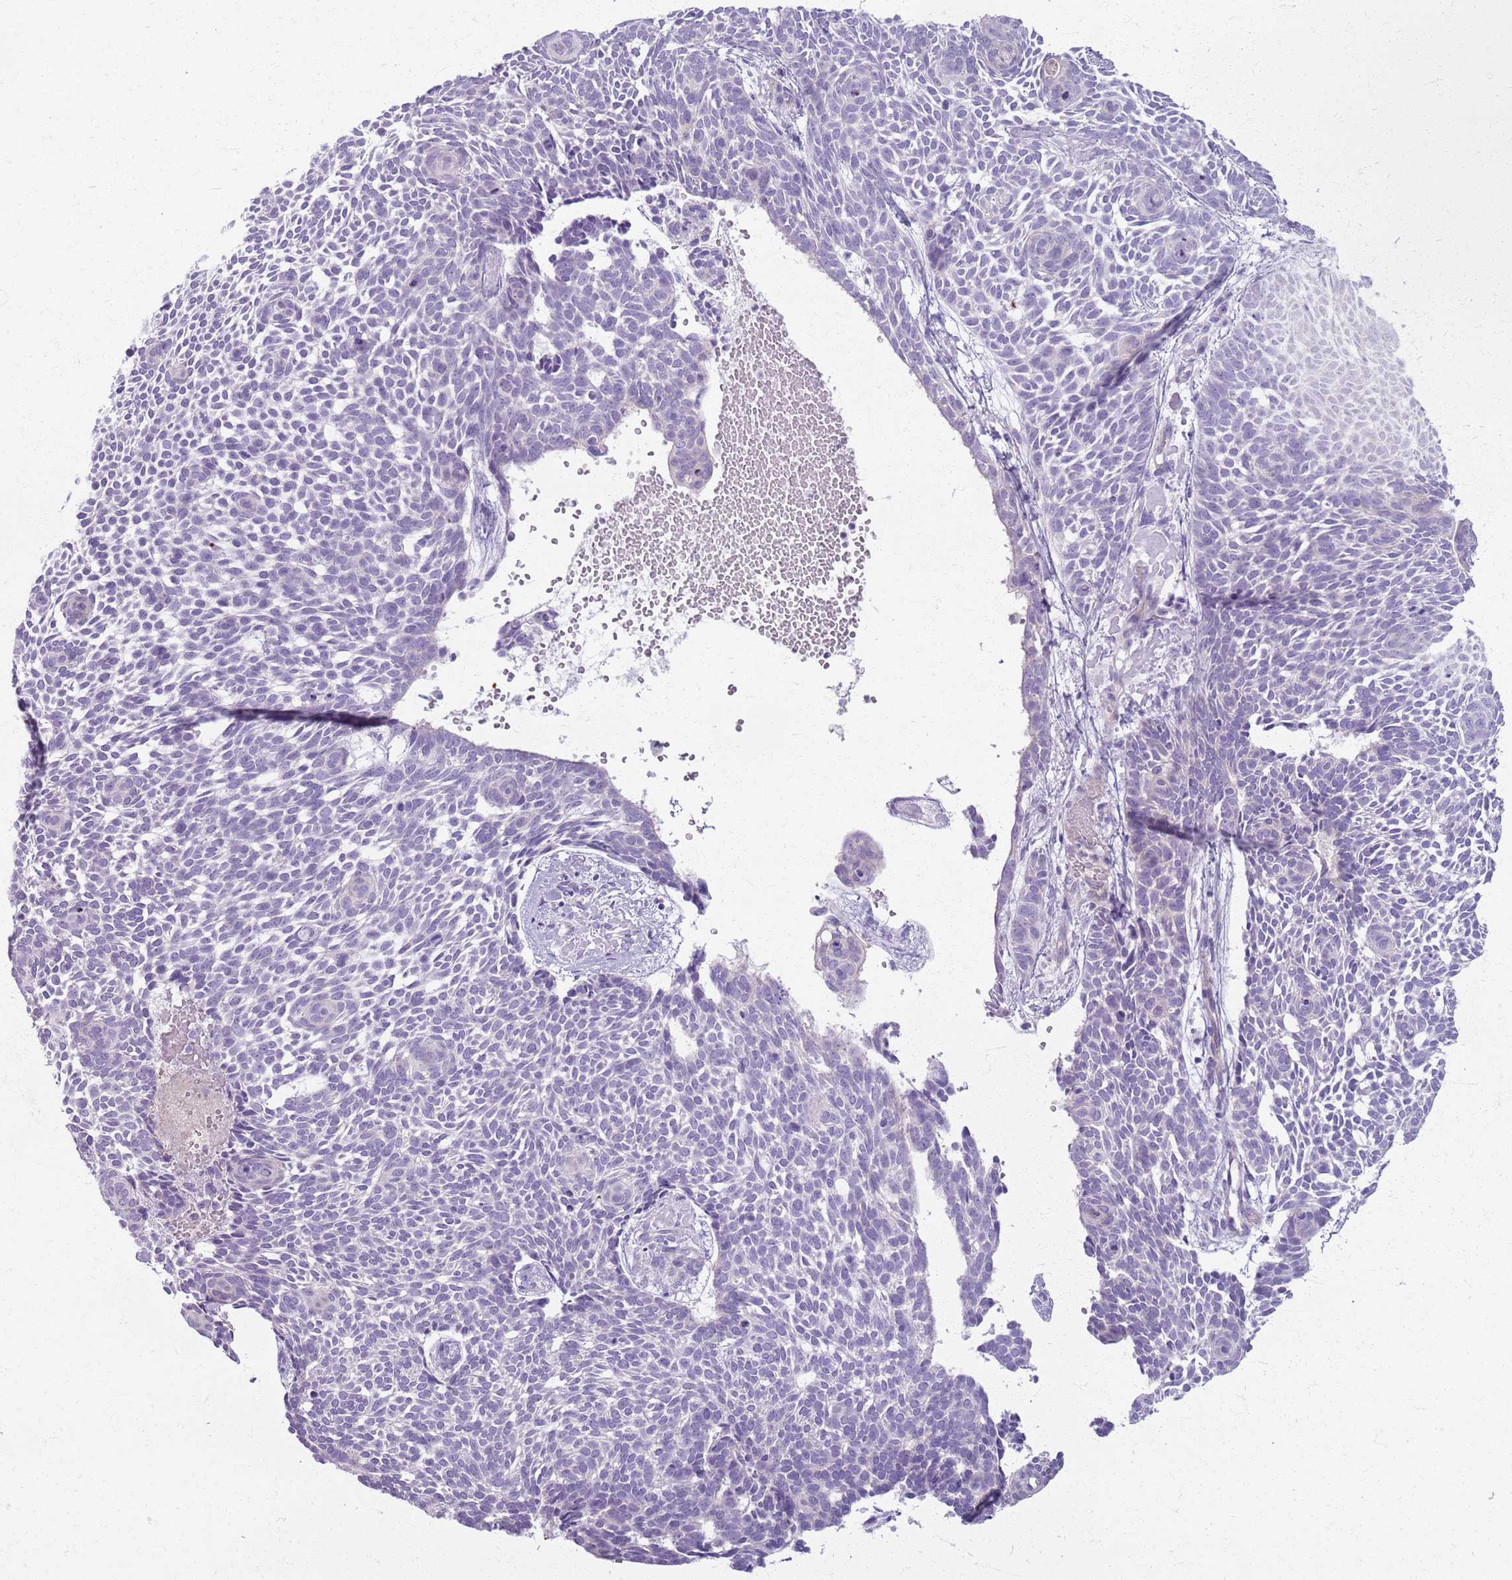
{"staining": {"intensity": "negative", "quantity": "none", "location": "none"}, "tissue": "skin cancer", "cell_type": "Tumor cells", "image_type": "cancer", "snomed": [{"axis": "morphology", "description": "Basal cell carcinoma"}, {"axis": "topography", "description": "Skin"}], "caption": "Immunohistochemistry (IHC) image of neoplastic tissue: basal cell carcinoma (skin) stained with DAB (3,3'-diaminobenzidine) reveals no significant protein positivity in tumor cells.", "gene": "CSRP3", "patient": {"sex": "male", "age": 61}}